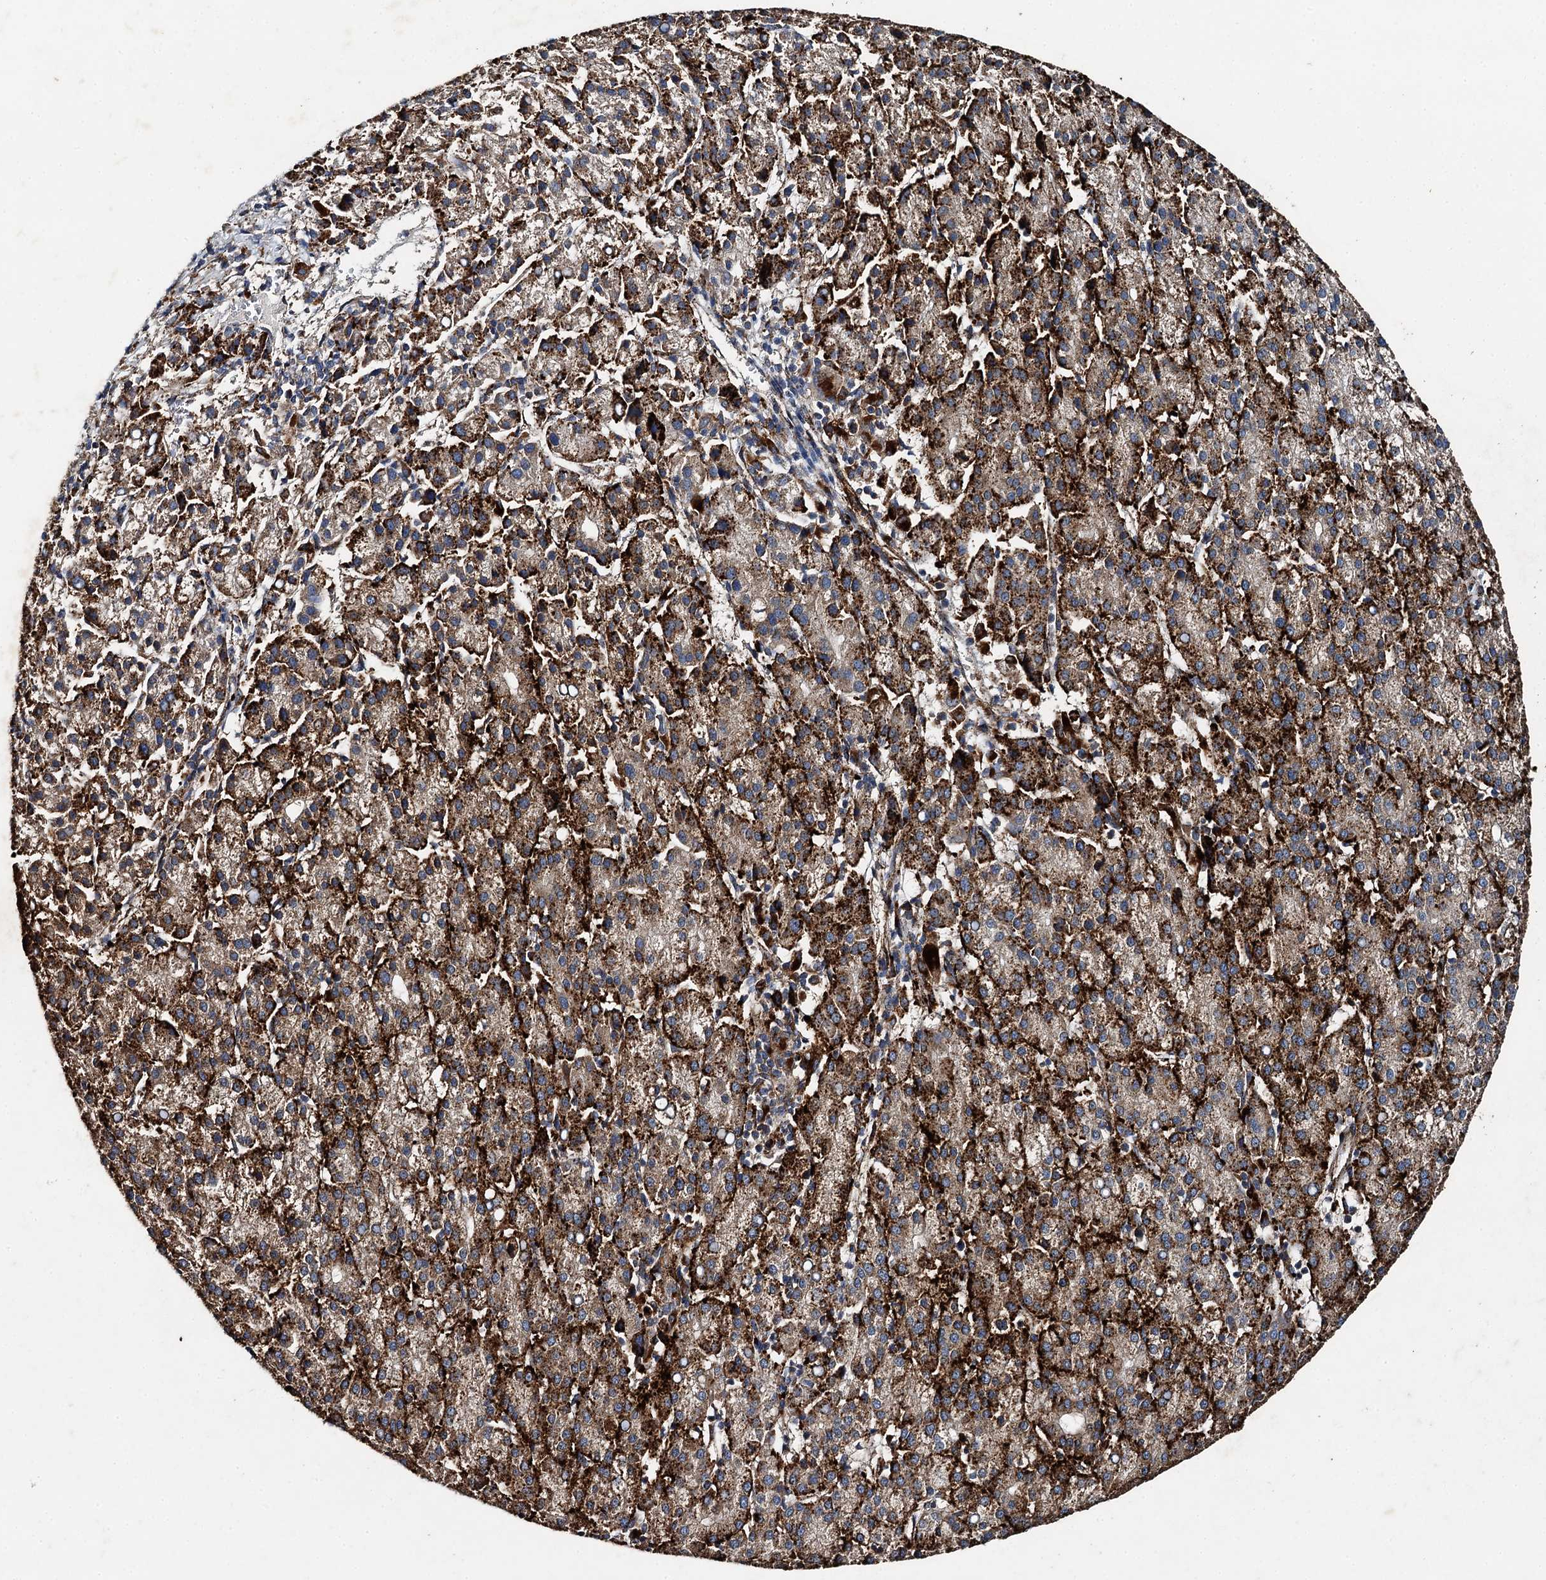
{"staining": {"intensity": "strong", "quantity": ">75%", "location": "cytoplasmic/membranous"}, "tissue": "liver cancer", "cell_type": "Tumor cells", "image_type": "cancer", "snomed": [{"axis": "morphology", "description": "Carcinoma, Hepatocellular, NOS"}, {"axis": "topography", "description": "Liver"}], "caption": "A brown stain shows strong cytoplasmic/membranous expression of a protein in human liver hepatocellular carcinoma tumor cells.", "gene": "GBA1", "patient": {"sex": "female", "age": 58}}